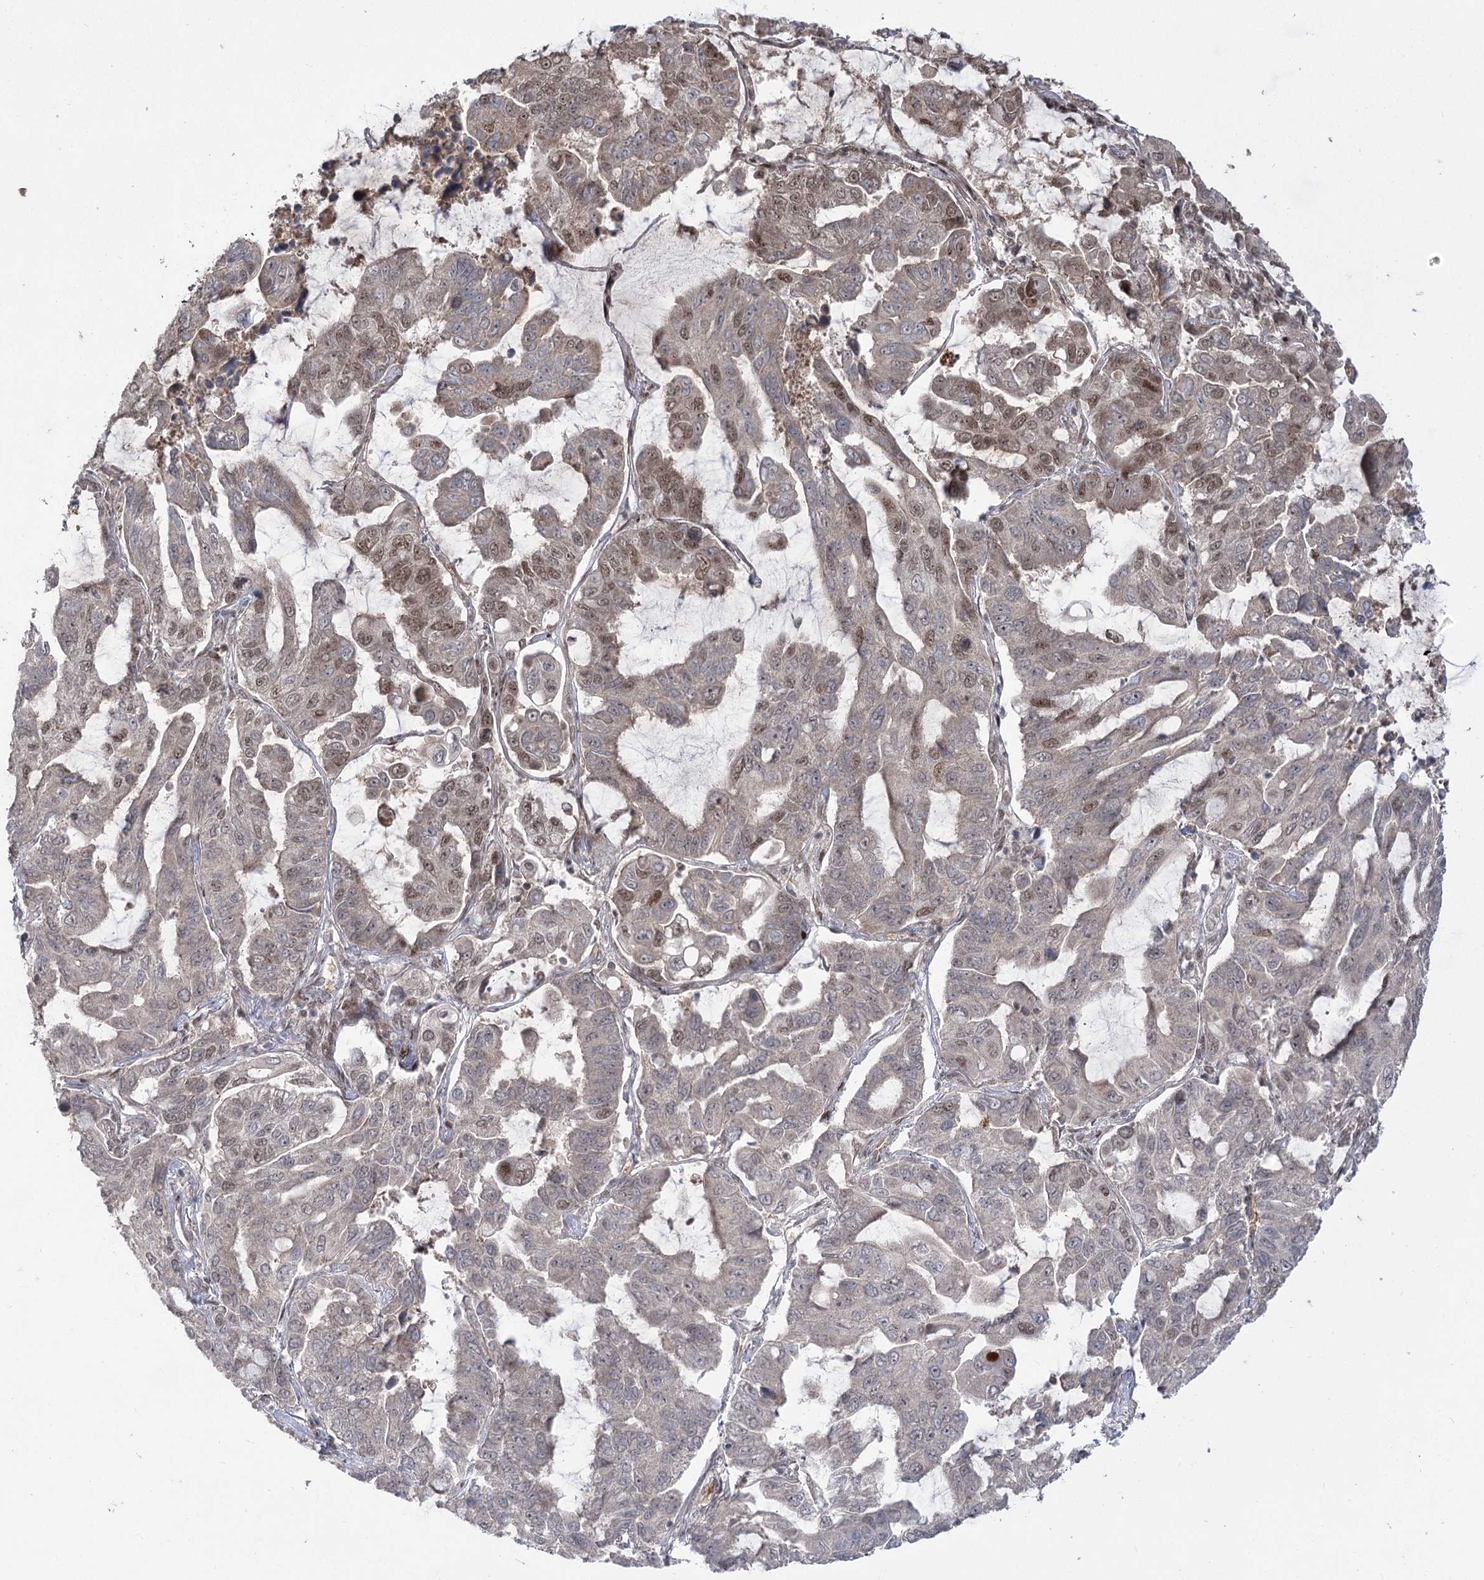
{"staining": {"intensity": "moderate", "quantity": "<25%", "location": "nuclear"}, "tissue": "lung cancer", "cell_type": "Tumor cells", "image_type": "cancer", "snomed": [{"axis": "morphology", "description": "Adenocarcinoma, NOS"}, {"axis": "topography", "description": "Lung"}], "caption": "This is a histology image of immunohistochemistry staining of lung cancer, which shows moderate positivity in the nuclear of tumor cells.", "gene": "HELQ", "patient": {"sex": "male", "age": 64}}